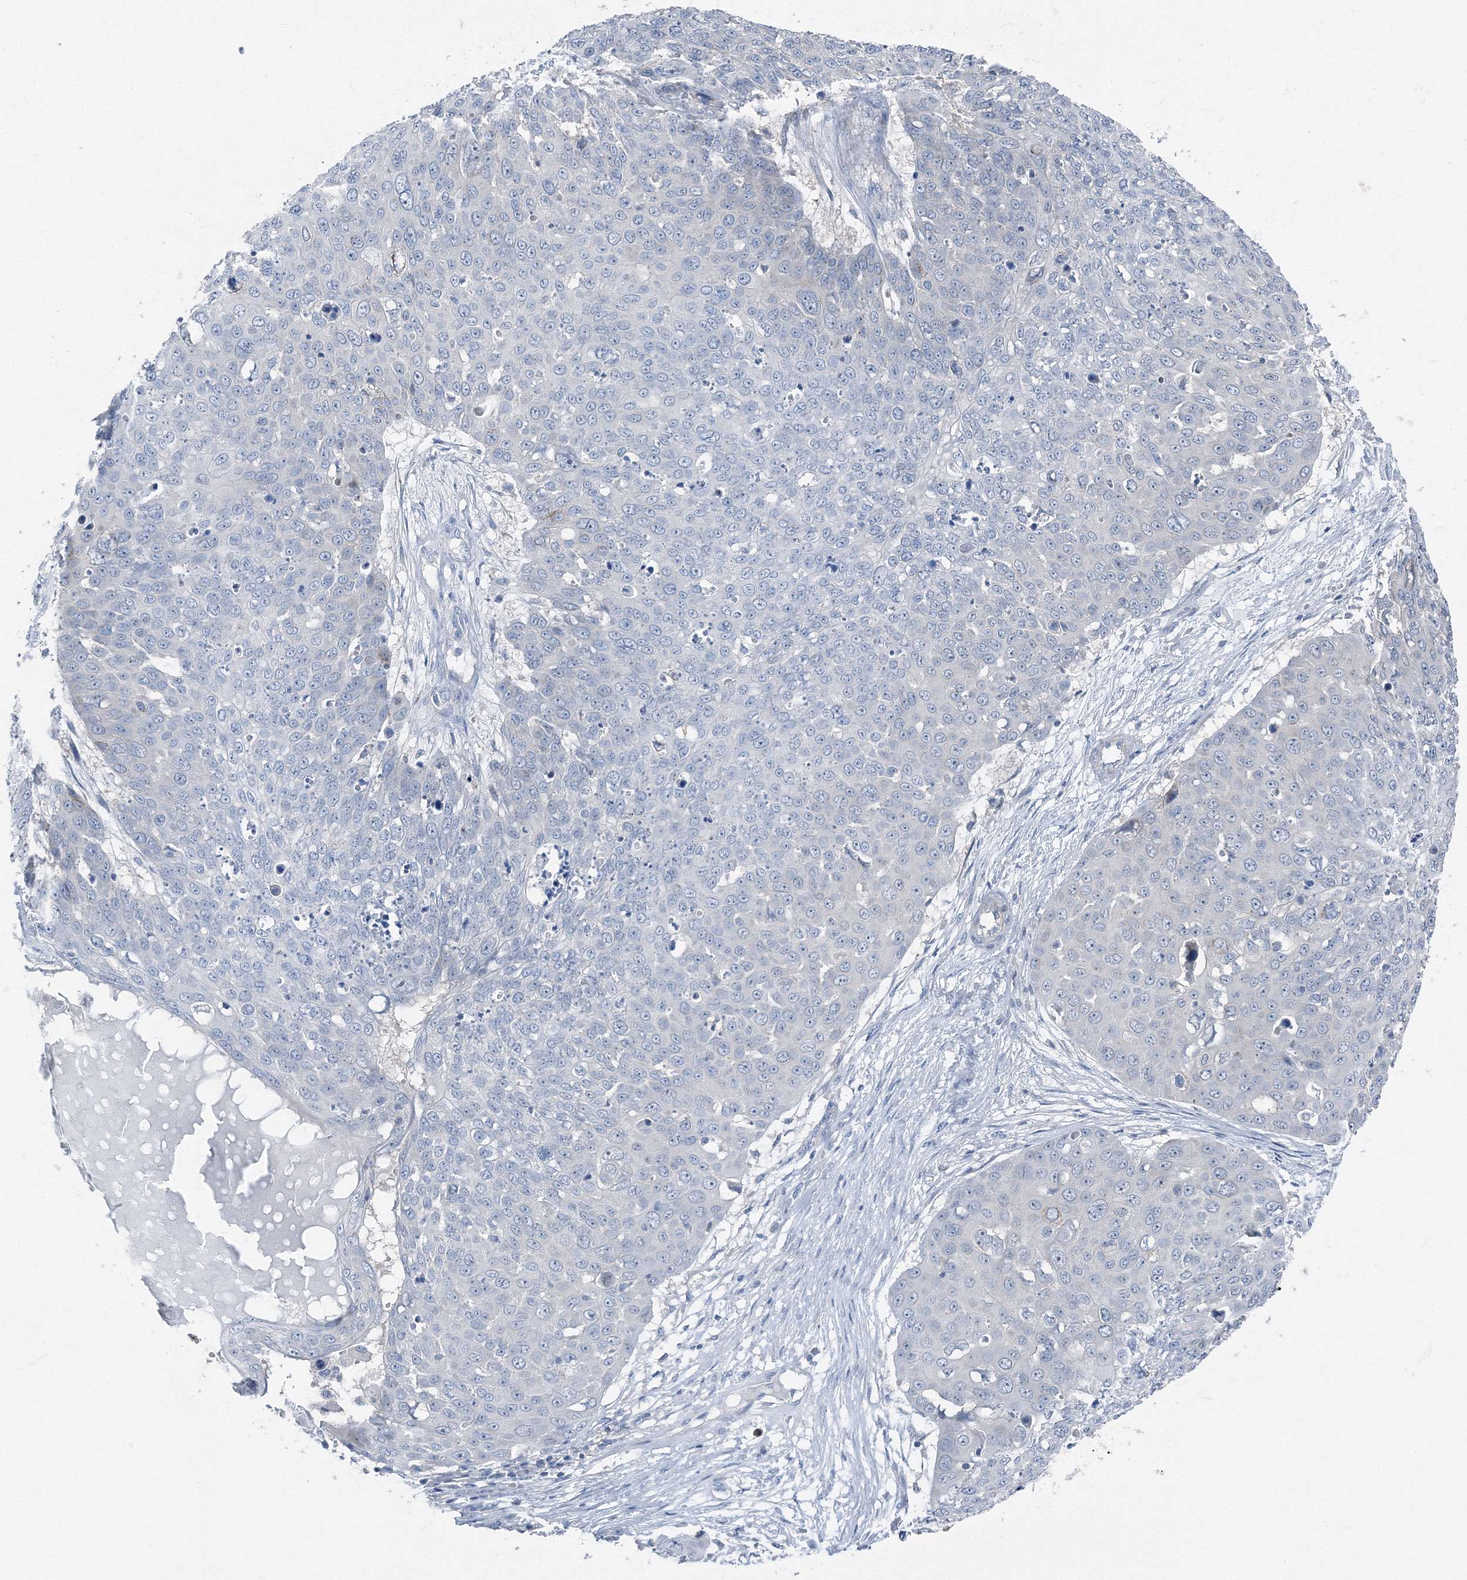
{"staining": {"intensity": "negative", "quantity": "none", "location": "none"}, "tissue": "skin cancer", "cell_type": "Tumor cells", "image_type": "cancer", "snomed": [{"axis": "morphology", "description": "Squamous cell carcinoma, NOS"}, {"axis": "topography", "description": "Skin"}], "caption": "Tumor cells are negative for protein expression in human squamous cell carcinoma (skin).", "gene": "AASDH", "patient": {"sex": "male", "age": 71}}